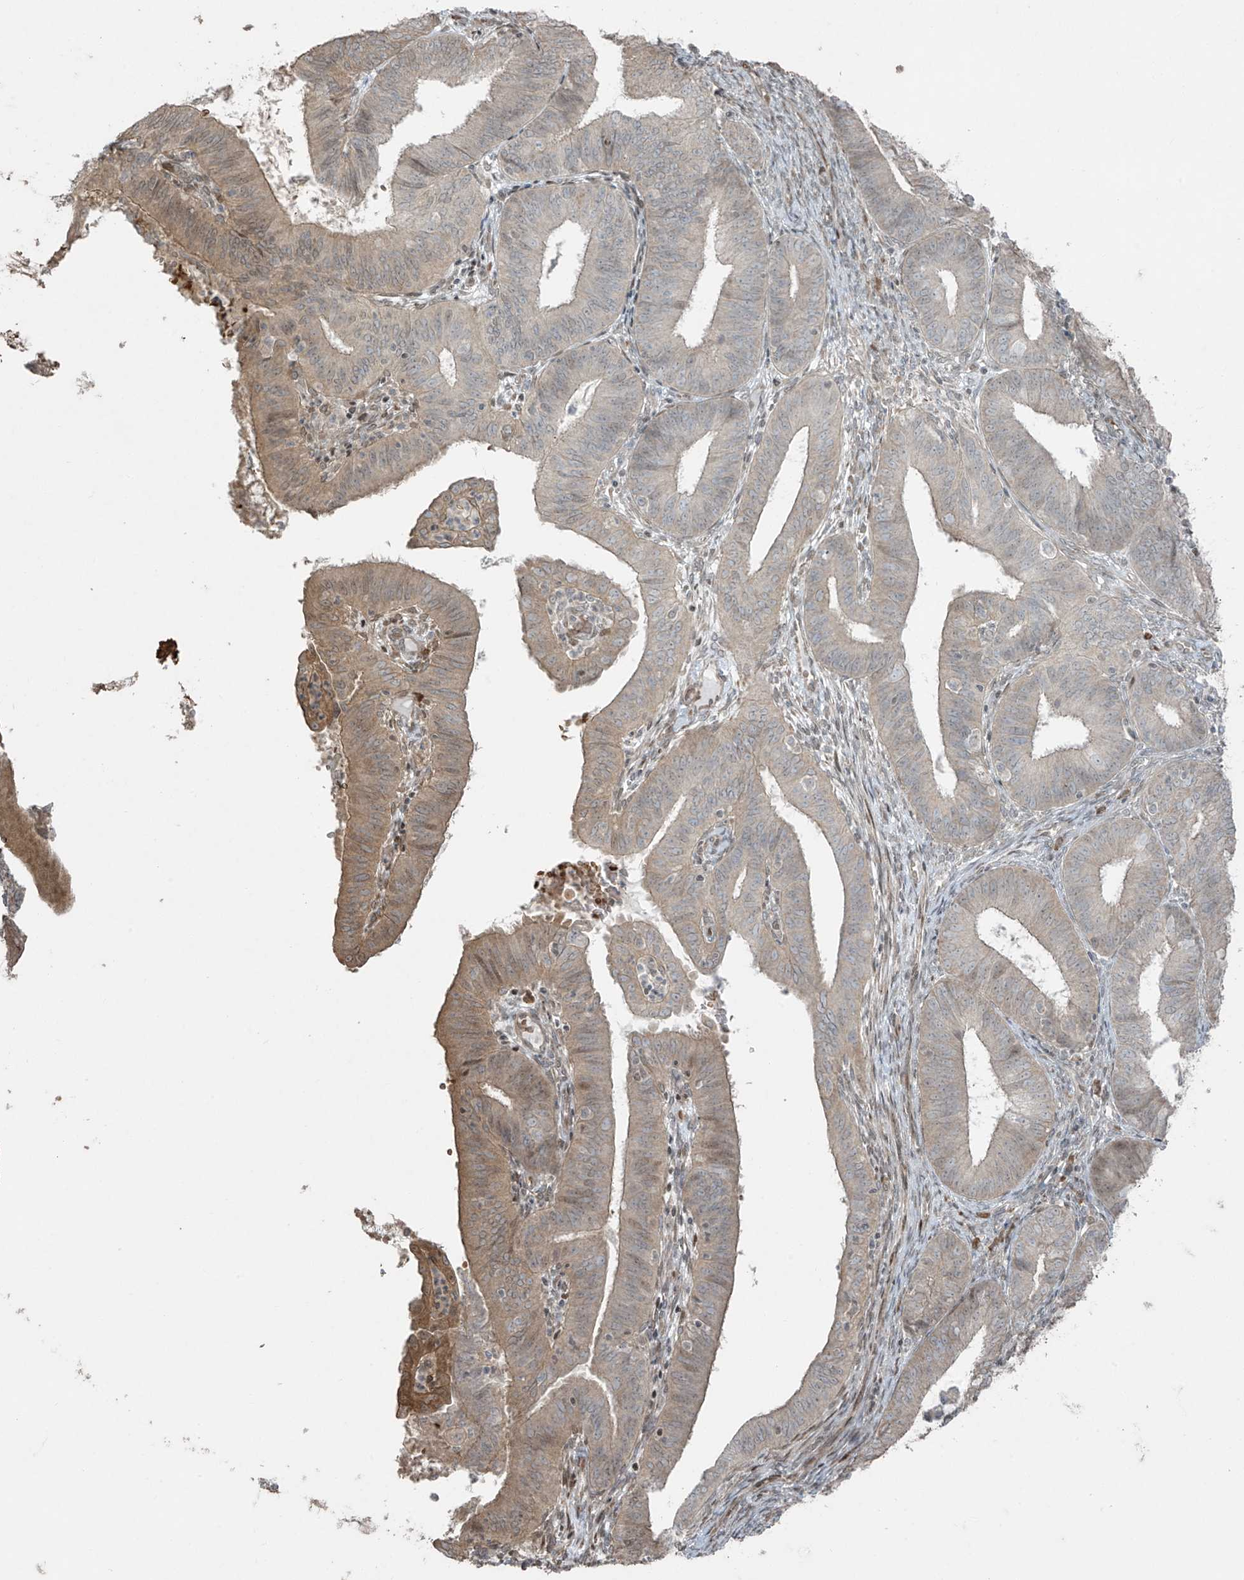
{"staining": {"intensity": "moderate", "quantity": "<25%", "location": "cytoplasmic/membranous"}, "tissue": "endometrial cancer", "cell_type": "Tumor cells", "image_type": "cancer", "snomed": [{"axis": "morphology", "description": "Adenocarcinoma, NOS"}, {"axis": "topography", "description": "Endometrium"}], "caption": "This image reveals immunohistochemistry (IHC) staining of endometrial cancer, with low moderate cytoplasmic/membranous expression in about <25% of tumor cells.", "gene": "TTC22", "patient": {"sex": "female", "age": 51}}